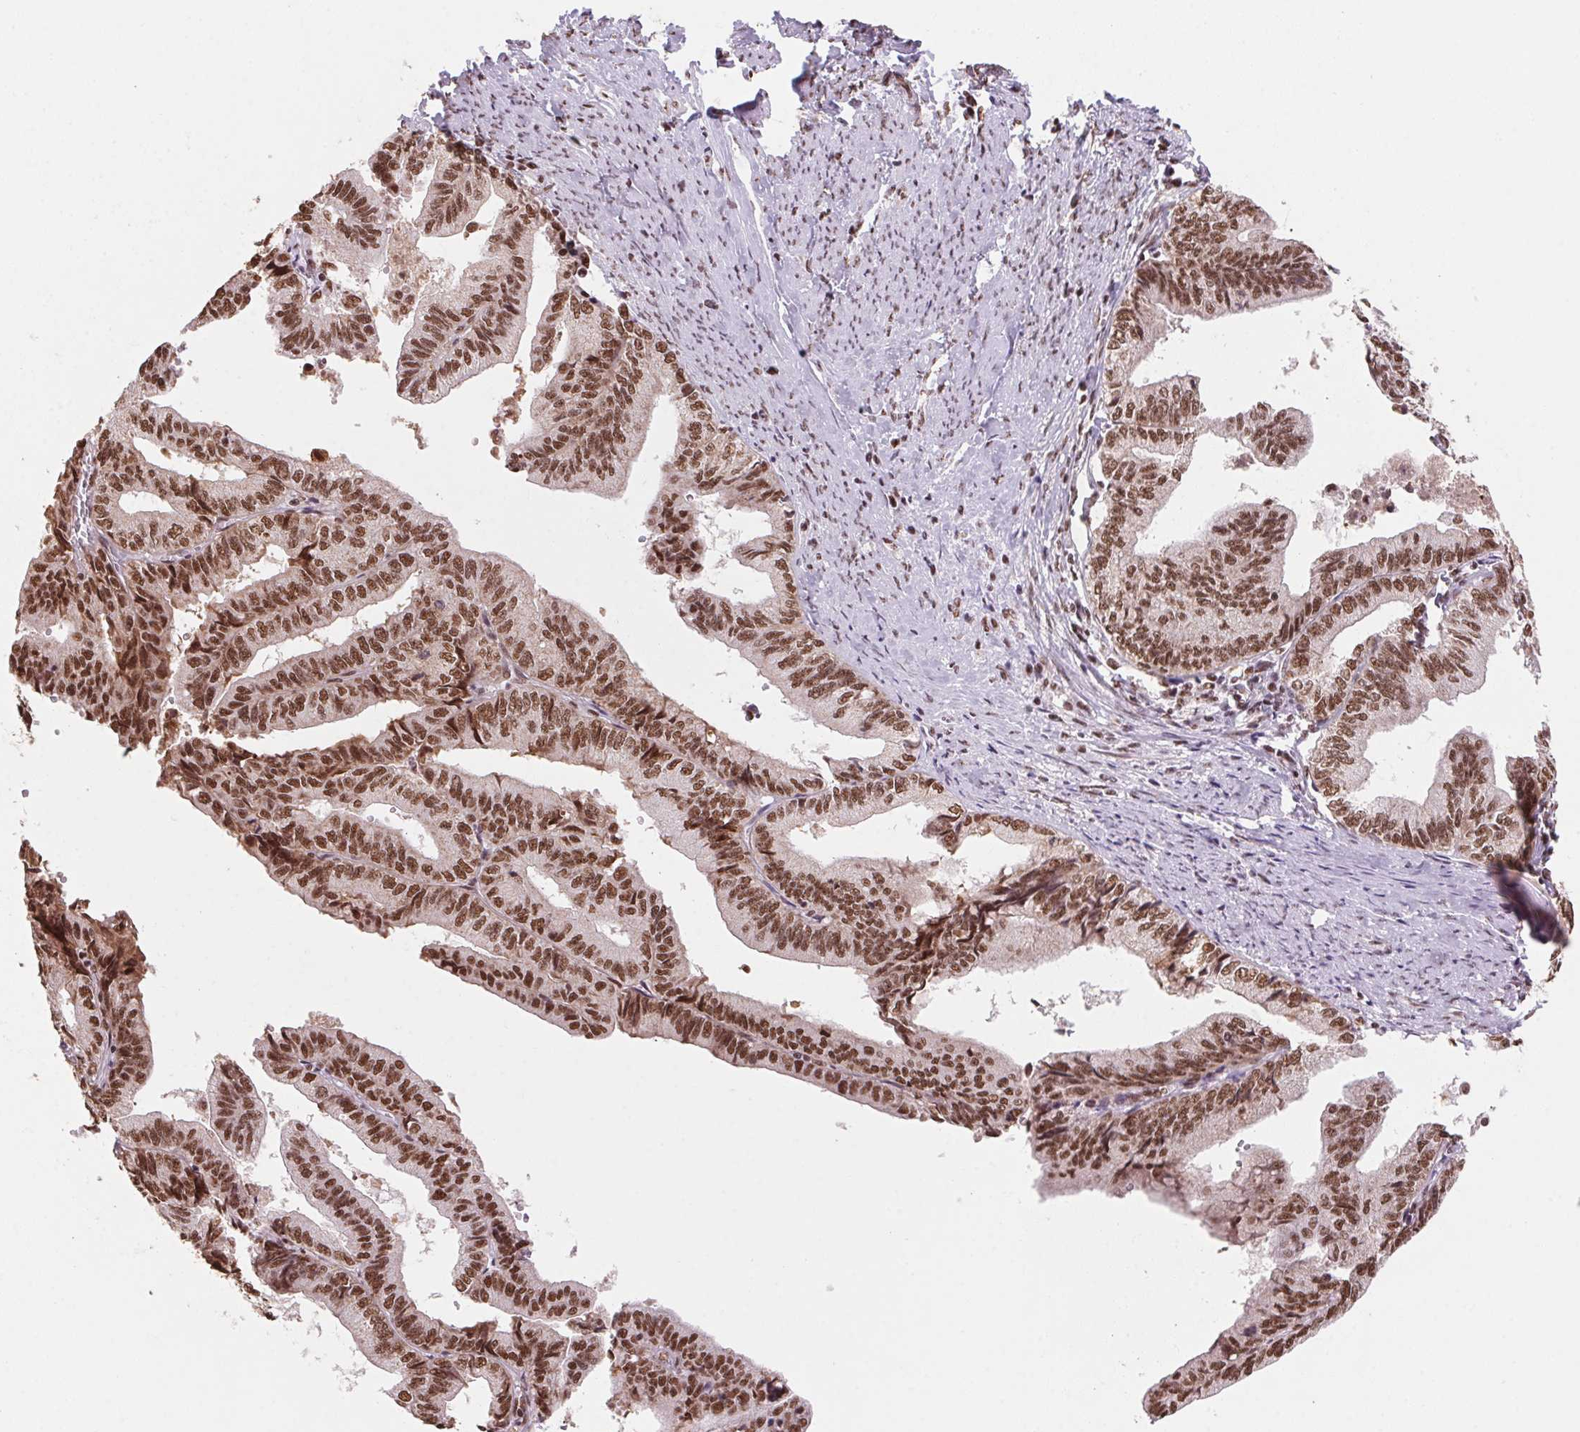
{"staining": {"intensity": "strong", "quantity": ">75%", "location": "nuclear"}, "tissue": "endometrial cancer", "cell_type": "Tumor cells", "image_type": "cancer", "snomed": [{"axis": "morphology", "description": "Adenocarcinoma, NOS"}, {"axis": "topography", "description": "Endometrium"}], "caption": "High-power microscopy captured an IHC photomicrograph of endometrial cancer (adenocarcinoma), revealing strong nuclear expression in approximately >75% of tumor cells.", "gene": "SNRPG", "patient": {"sex": "female", "age": 65}}